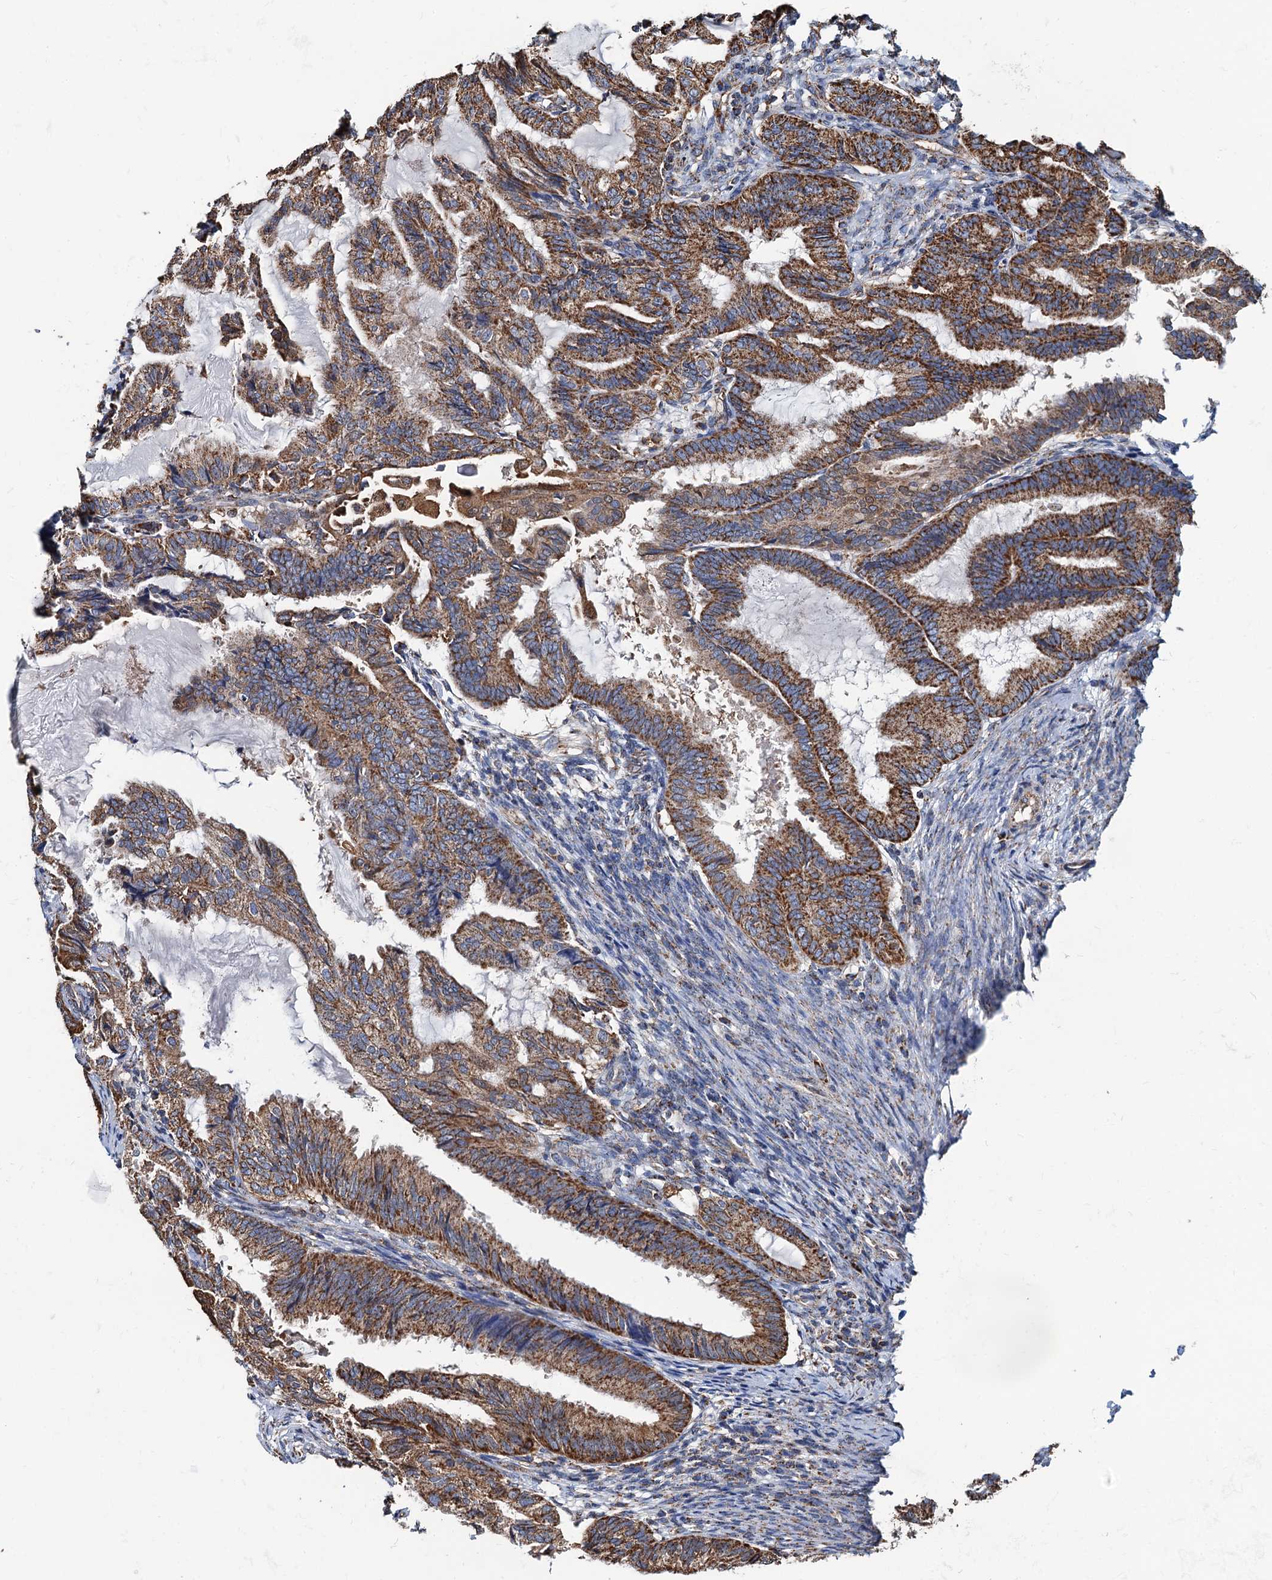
{"staining": {"intensity": "moderate", "quantity": ">75%", "location": "cytoplasmic/membranous"}, "tissue": "endometrial cancer", "cell_type": "Tumor cells", "image_type": "cancer", "snomed": [{"axis": "morphology", "description": "Adenocarcinoma, NOS"}, {"axis": "topography", "description": "Endometrium"}], "caption": "Human endometrial cancer (adenocarcinoma) stained with a brown dye shows moderate cytoplasmic/membranous positive staining in about >75% of tumor cells.", "gene": "AAGAB", "patient": {"sex": "female", "age": 86}}